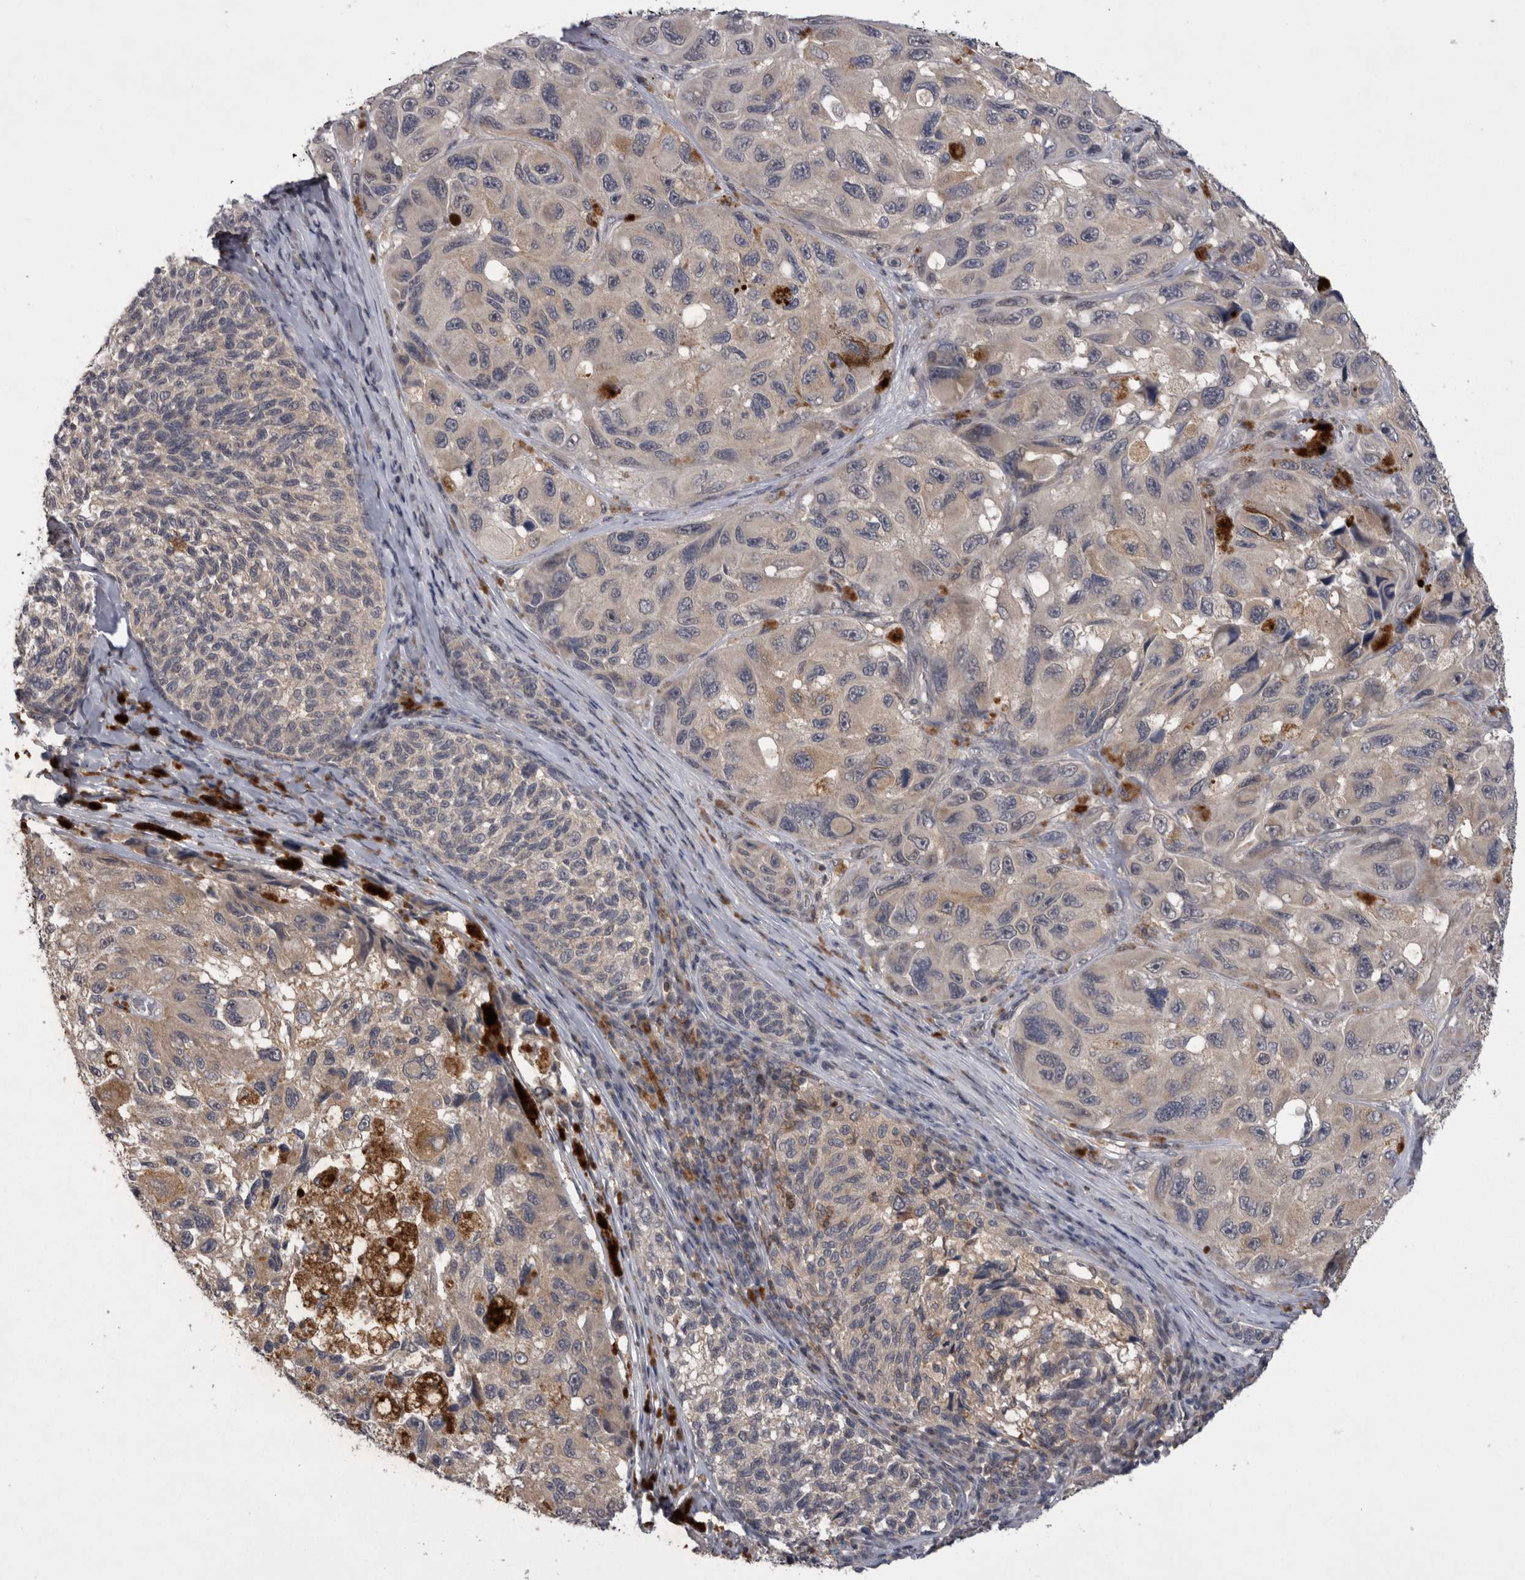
{"staining": {"intensity": "weak", "quantity": "<25%", "location": "cytoplasmic/membranous"}, "tissue": "melanoma", "cell_type": "Tumor cells", "image_type": "cancer", "snomed": [{"axis": "morphology", "description": "Malignant melanoma, NOS"}, {"axis": "topography", "description": "Skin"}], "caption": "Immunohistochemistry (IHC) photomicrograph of human melanoma stained for a protein (brown), which reveals no expression in tumor cells.", "gene": "NFATC2", "patient": {"sex": "female", "age": 73}}